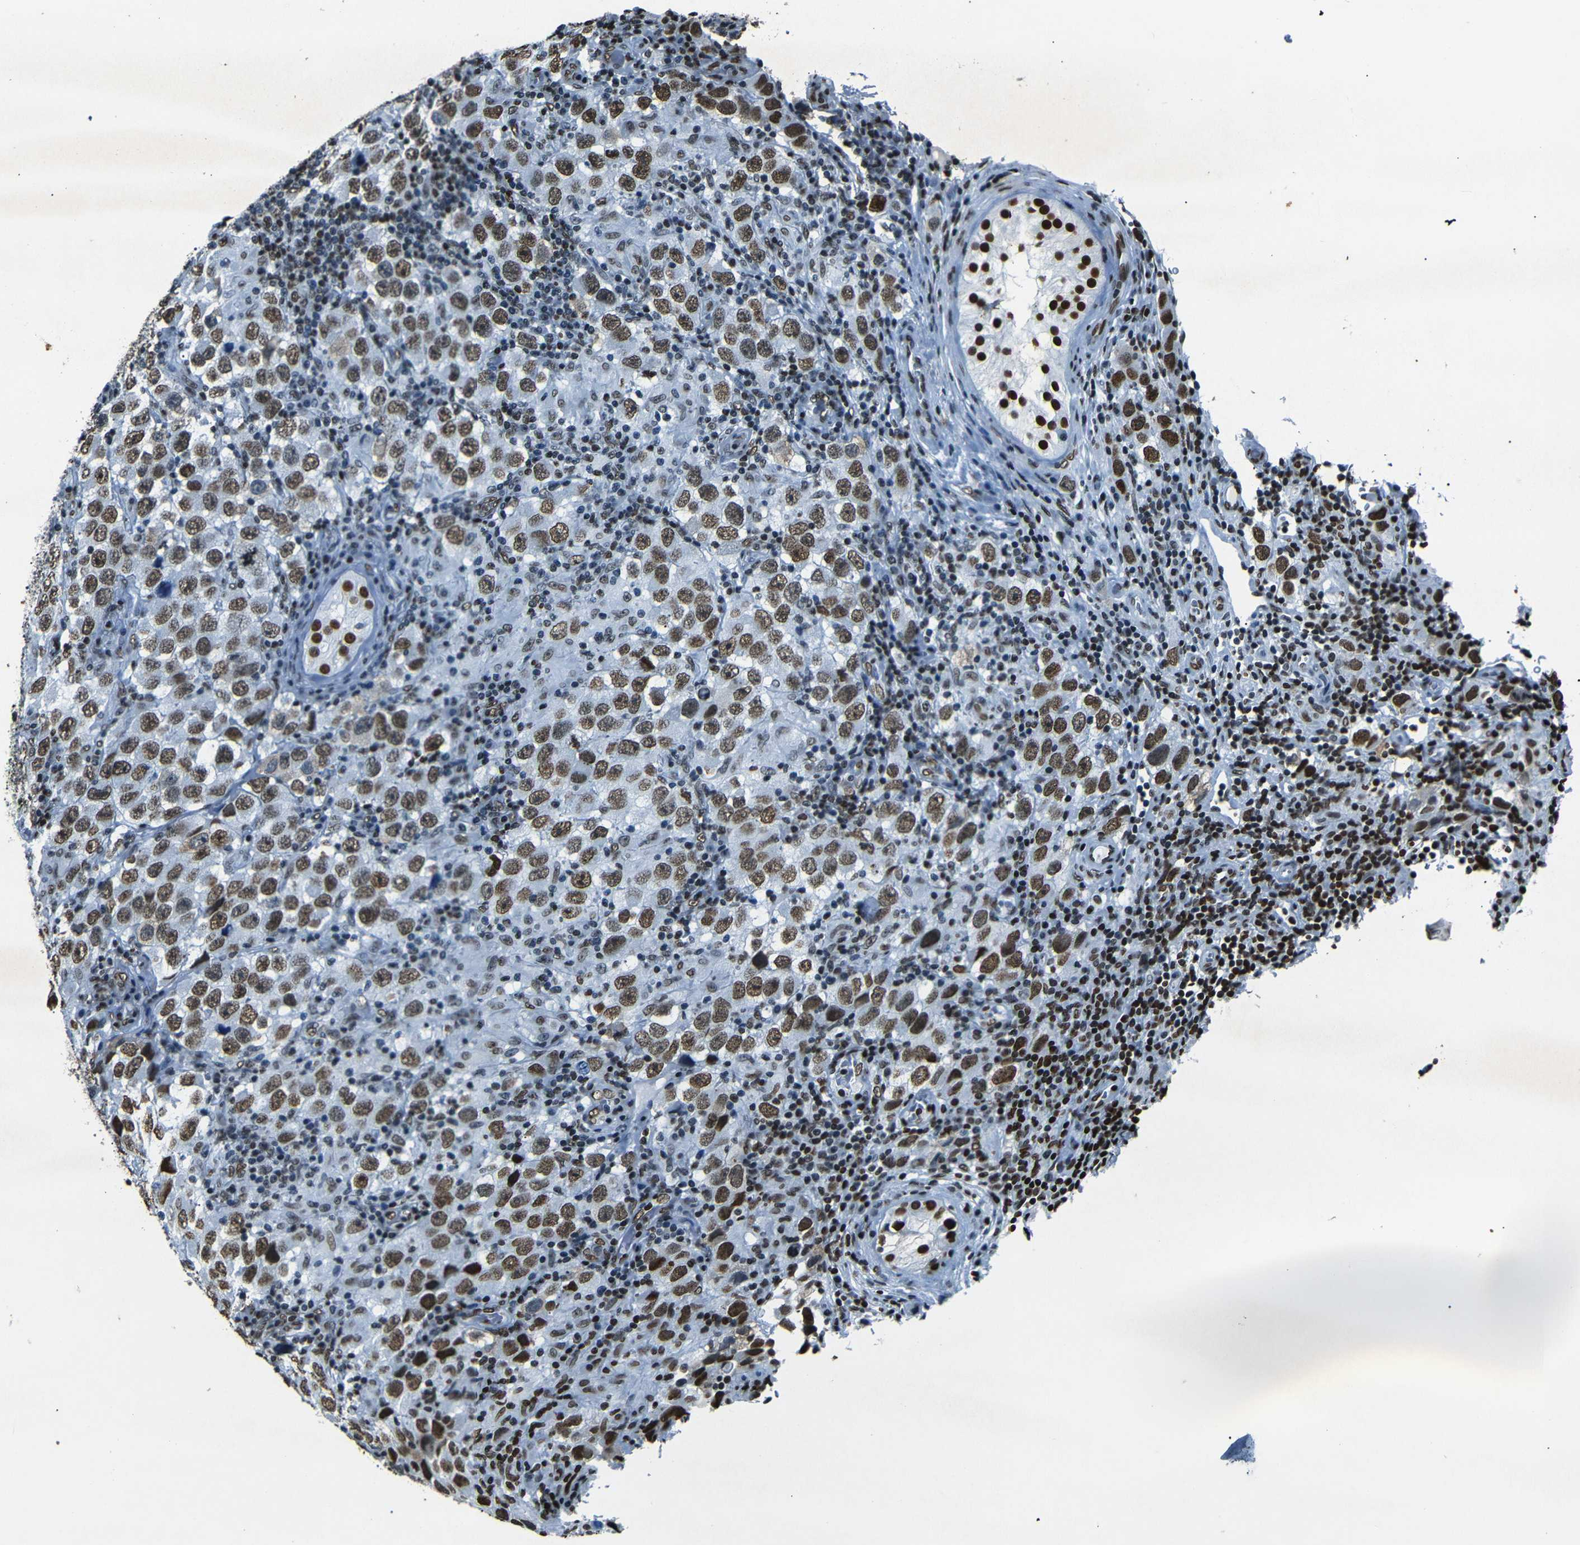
{"staining": {"intensity": "moderate", "quantity": ">75%", "location": "nuclear"}, "tissue": "testis cancer", "cell_type": "Tumor cells", "image_type": "cancer", "snomed": [{"axis": "morphology", "description": "Carcinoma, Embryonal, NOS"}, {"axis": "topography", "description": "Testis"}], "caption": "Immunohistochemistry staining of testis cancer (embryonal carcinoma), which exhibits medium levels of moderate nuclear positivity in about >75% of tumor cells indicating moderate nuclear protein expression. The staining was performed using DAB (brown) for protein detection and nuclei were counterstained in hematoxylin (blue).", "gene": "HMGN1", "patient": {"sex": "male", "age": 21}}